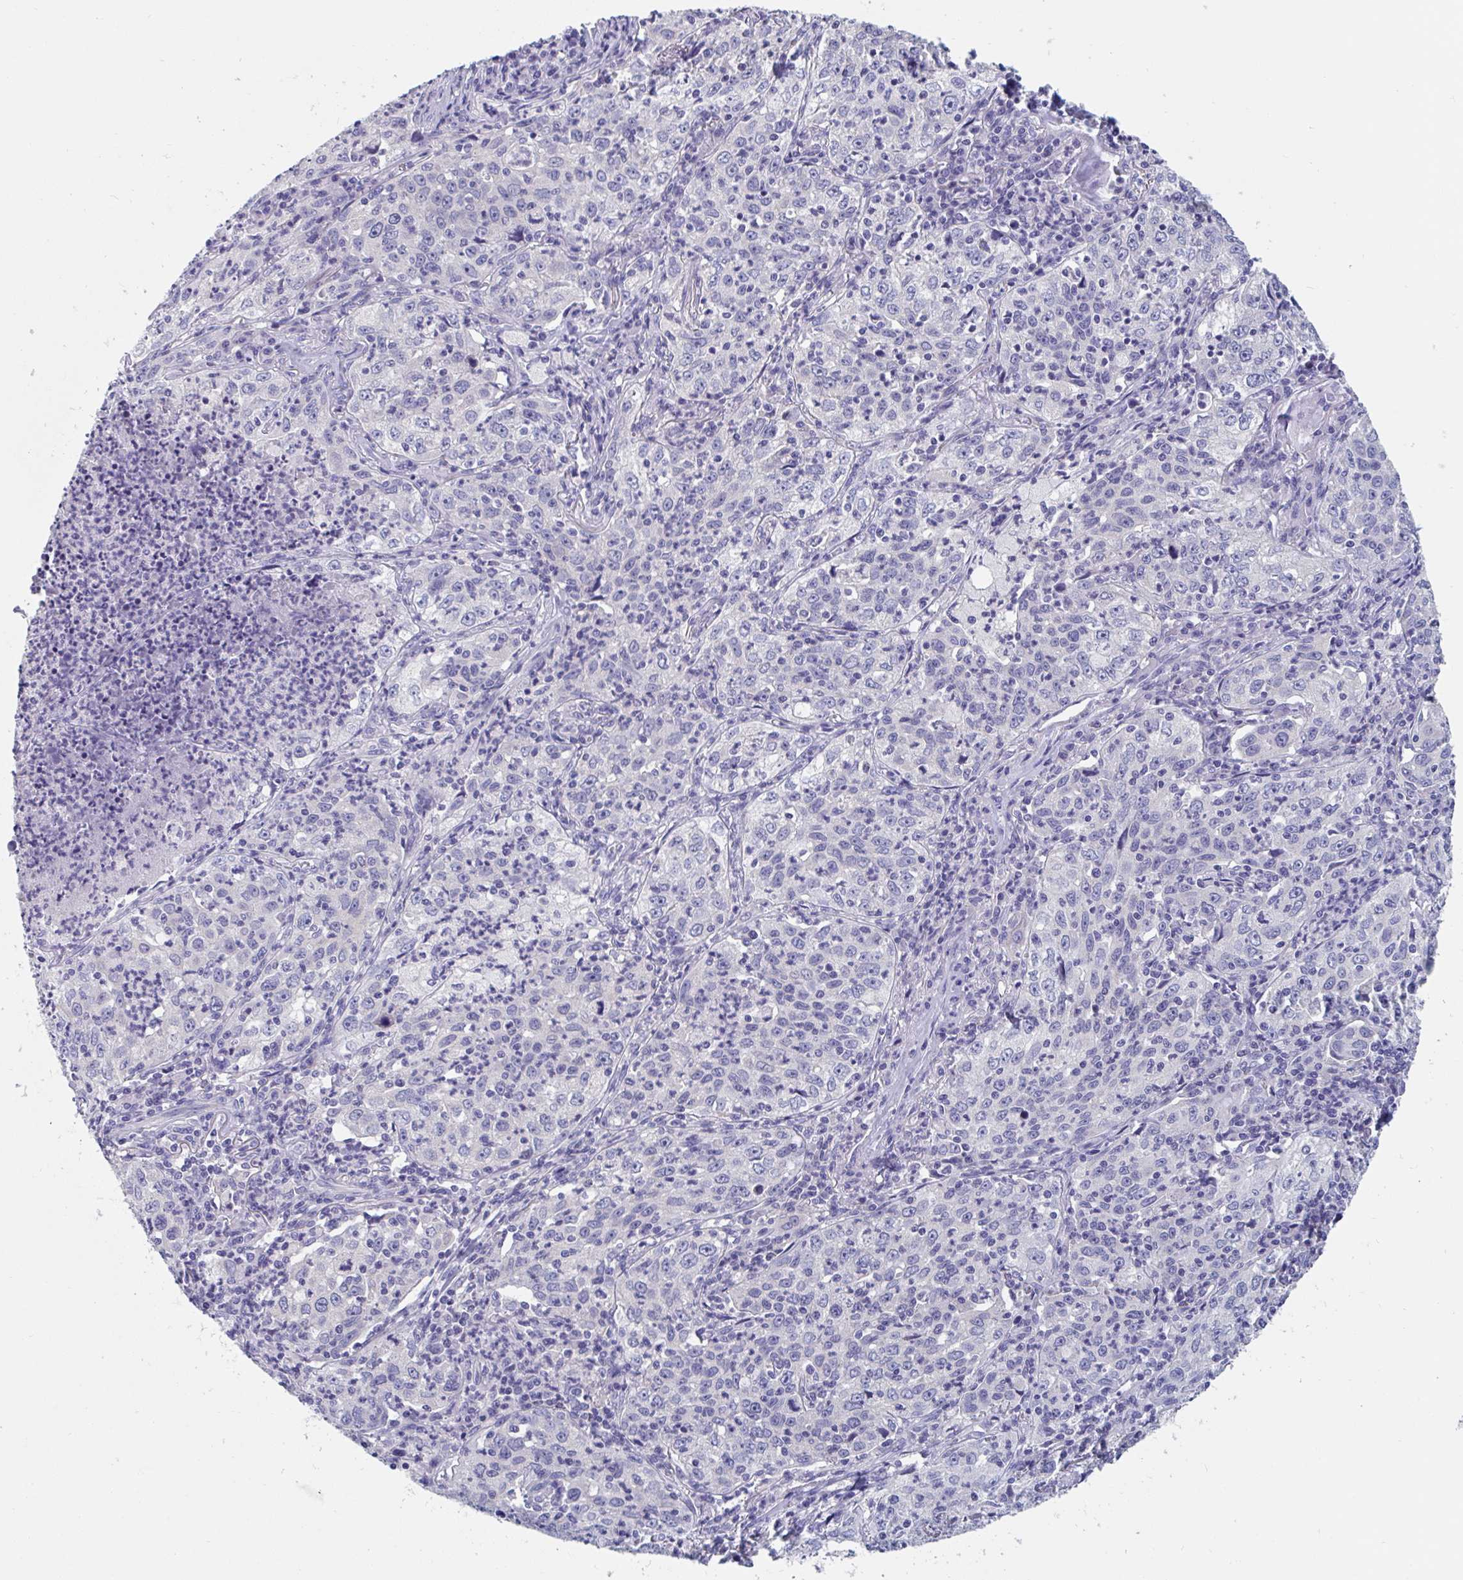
{"staining": {"intensity": "negative", "quantity": "none", "location": "none"}, "tissue": "lung cancer", "cell_type": "Tumor cells", "image_type": "cancer", "snomed": [{"axis": "morphology", "description": "Squamous cell carcinoma, NOS"}, {"axis": "topography", "description": "Lung"}], "caption": "IHC histopathology image of neoplastic tissue: lung squamous cell carcinoma stained with DAB exhibits no significant protein expression in tumor cells.", "gene": "ABHD16A", "patient": {"sex": "male", "age": 71}}